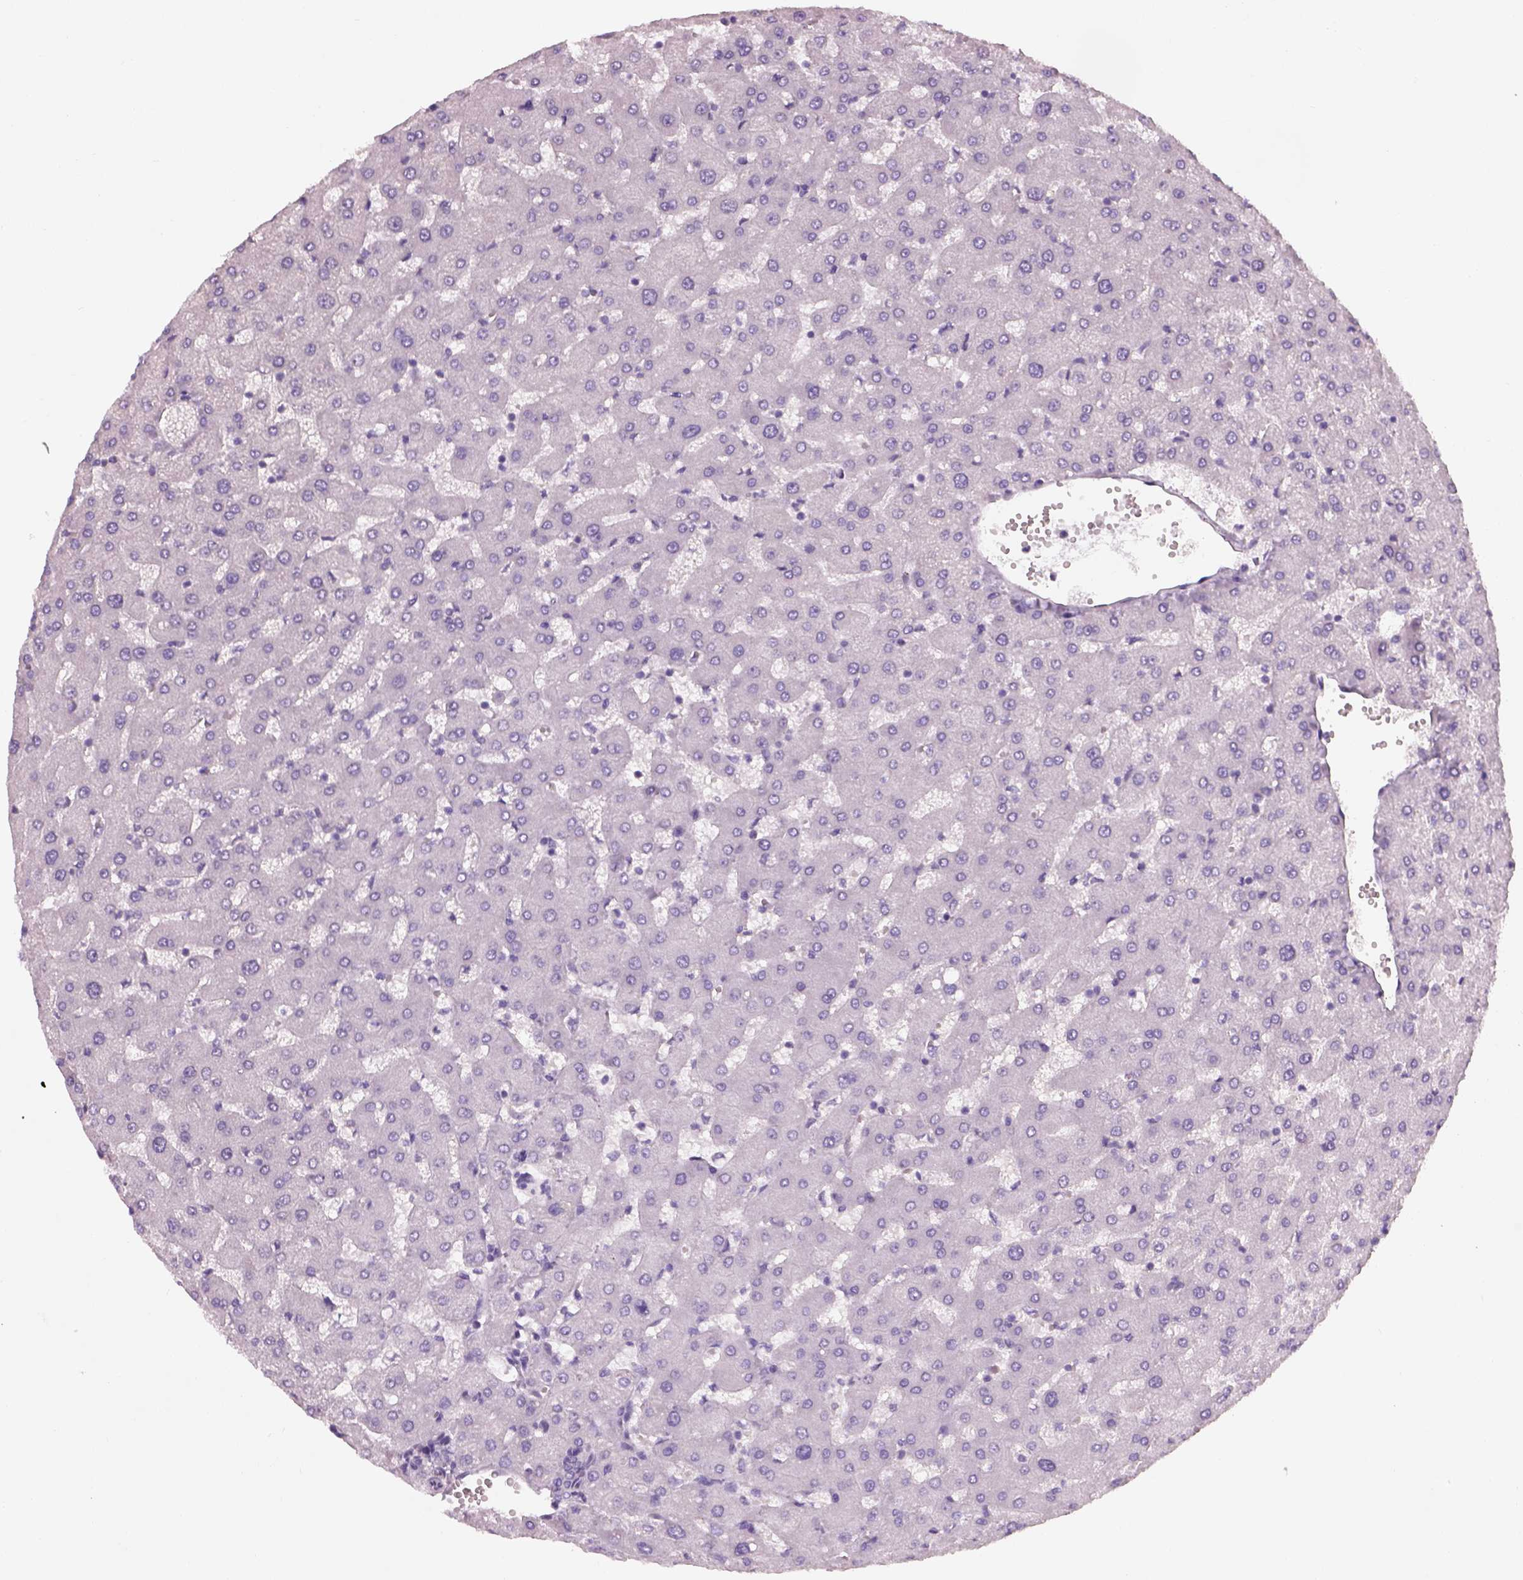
{"staining": {"intensity": "negative", "quantity": "none", "location": "none"}, "tissue": "liver", "cell_type": "Cholangiocytes", "image_type": "normal", "snomed": [{"axis": "morphology", "description": "Normal tissue, NOS"}, {"axis": "topography", "description": "Liver"}], "caption": "Immunohistochemistry (IHC) image of unremarkable human liver stained for a protein (brown), which shows no expression in cholangiocytes.", "gene": "ELOVL3", "patient": {"sex": "female", "age": 63}}